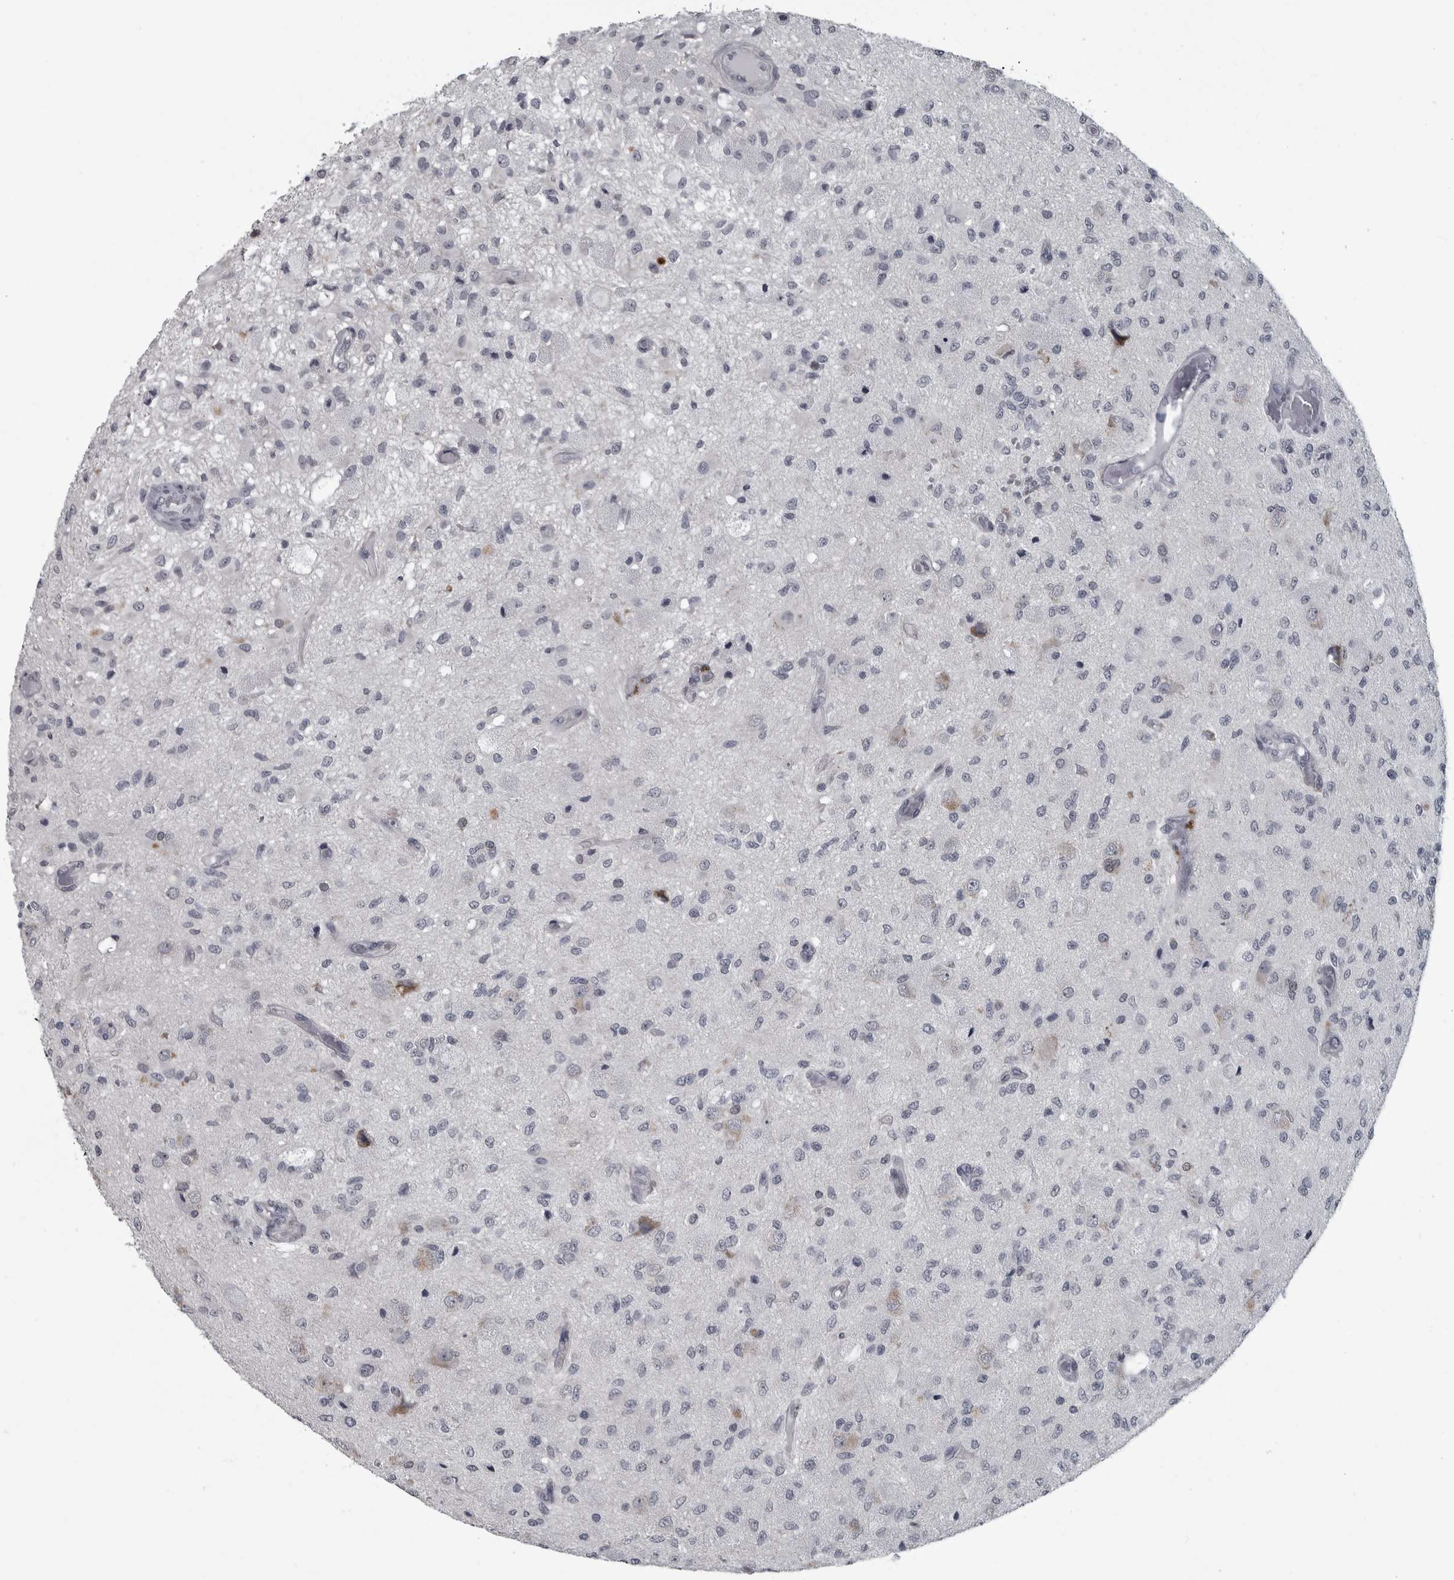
{"staining": {"intensity": "negative", "quantity": "none", "location": "none"}, "tissue": "glioma", "cell_type": "Tumor cells", "image_type": "cancer", "snomed": [{"axis": "morphology", "description": "Normal tissue, NOS"}, {"axis": "morphology", "description": "Glioma, malignant, High grade"}, {"axis": "topography", "description": "Cerebral cortex"}], "caption": "This photomicrograph is of malignant high-grade glioma stained with IHC to label a protein in brown with the nuclei are counter-stained blue. There is no staining in tumor cells. (DAB (3,3'-diaminobenzidine) IHC with hematoxylin counter stain).", "gene": "LYSMD1", "patient": {"sex": "male", "age": 77}}